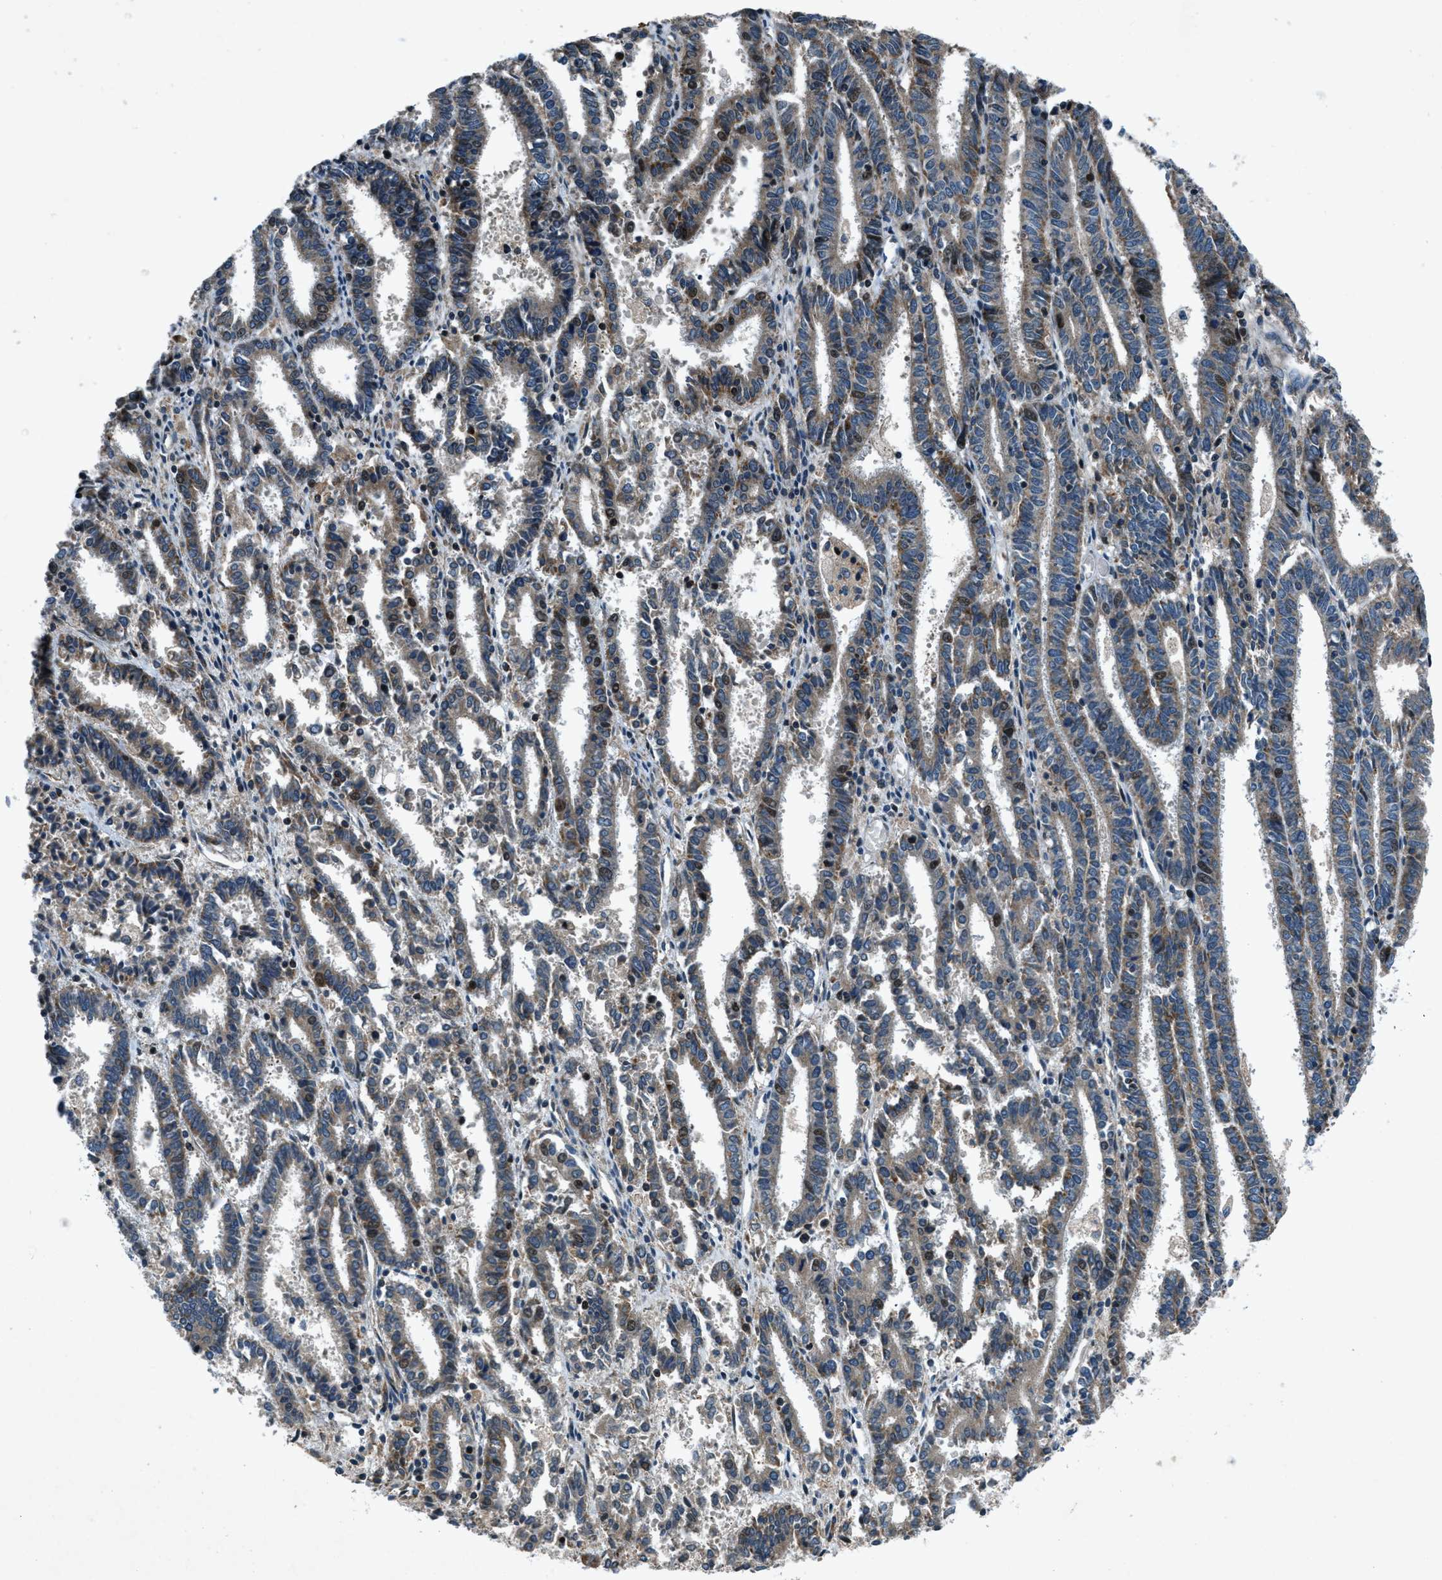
{"staining": {"intensity": "moderate", "quantity": "25%-75%", "location": "cytoplasmic/membranous,nuclear"}, "tissue": "endometrial cancer", "cell_type": "Tumor cells", "image_type": "cancer", "snomed": [{"axis": "morphology", "description": "Adenocarcinoma, NOS"}, {"axis": "topography", "description": "Uterus"}], "caption": "DAB (3,3'-diaminobenzidine) immunohistochemical staining of human endometrial cancer exhibits moderate cytoplasmic/membranous and nuclear protein positivity in approximately 25%-75% of tumor cells. (Stains: DAB in brown, nuclei in blue, Microscopy: brightfield microscopy at high magnification).", "gene": "CLEC2D", "patient": {"sex": "female", "age": 83}}